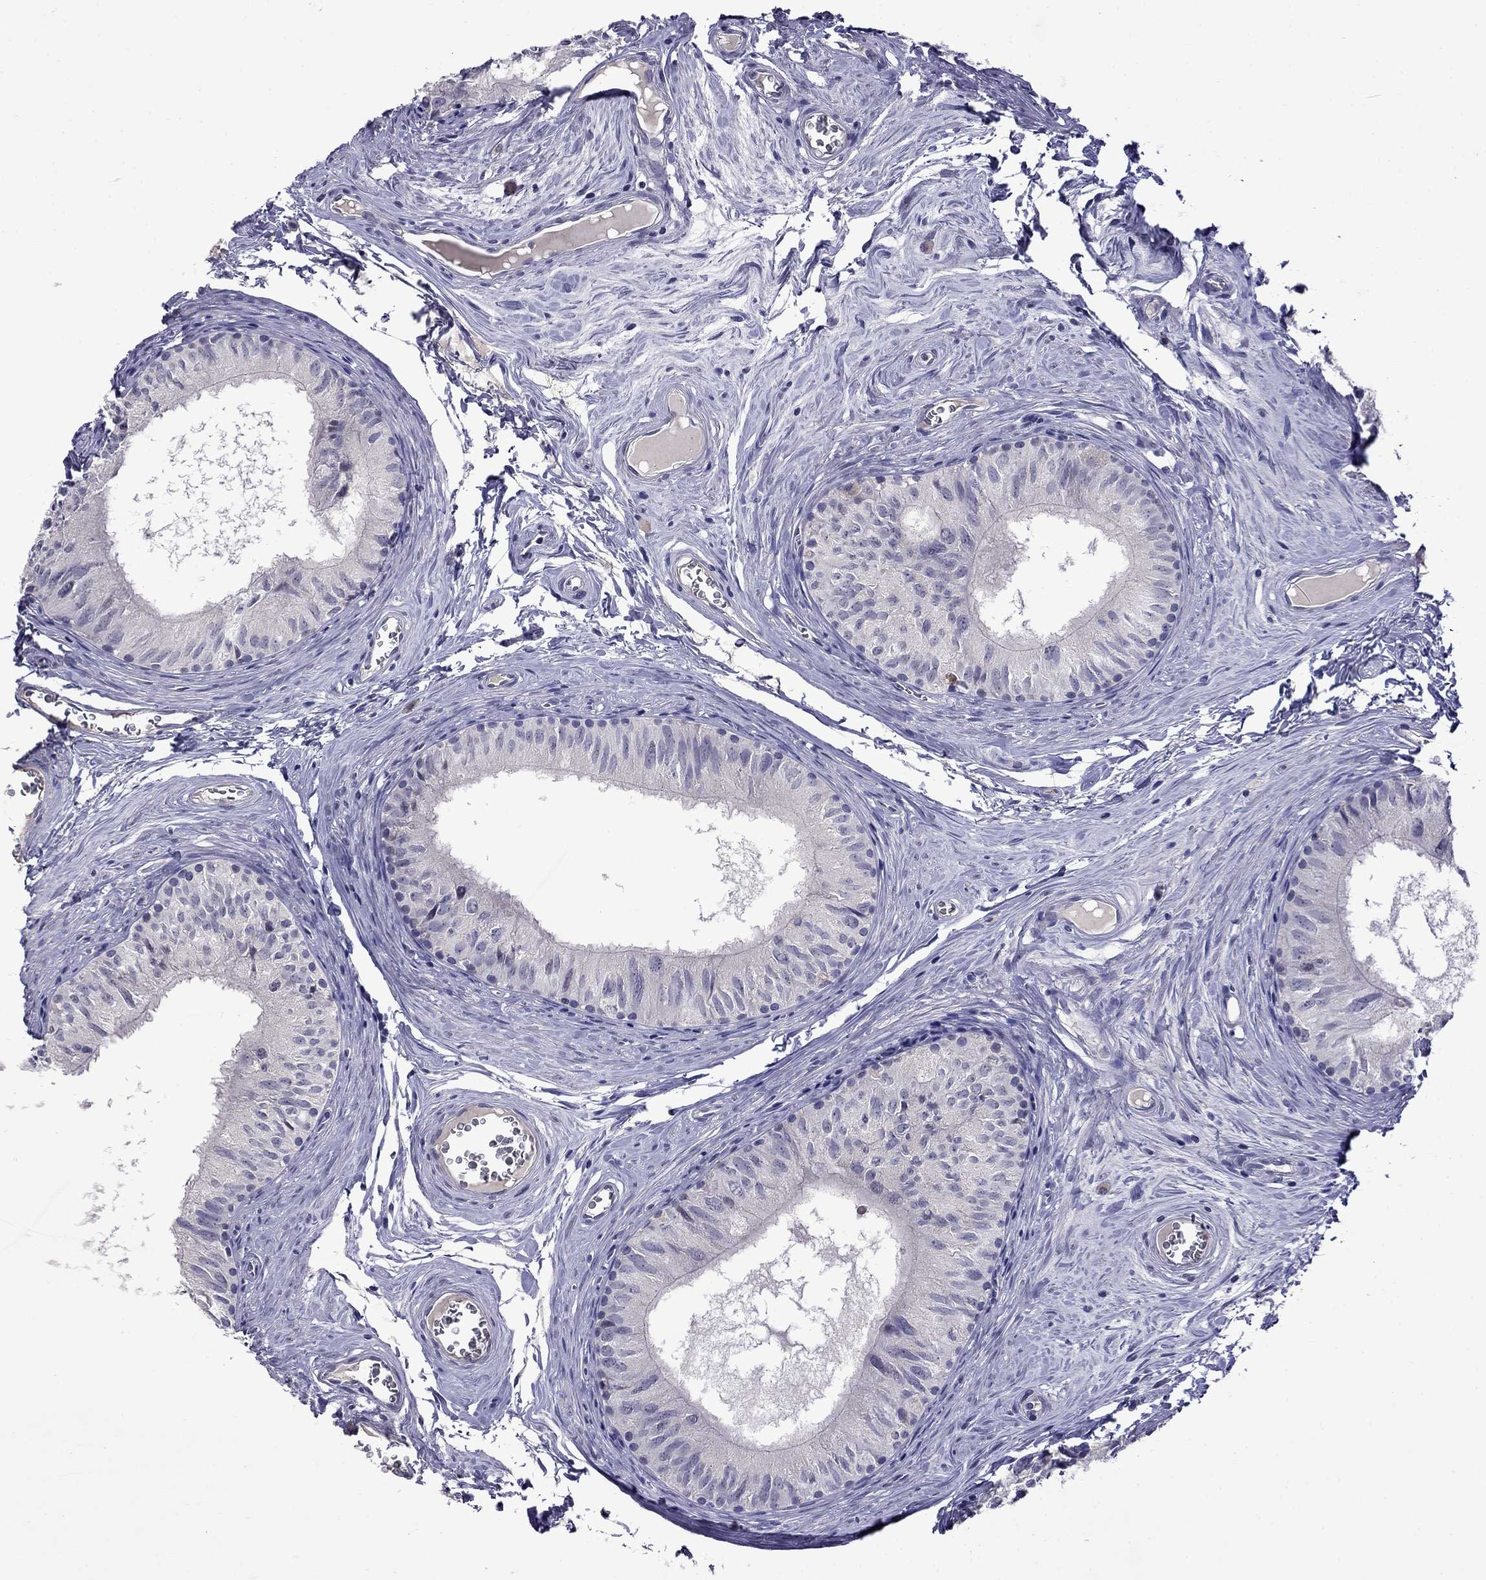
{"staining": {"intensity": "negative", "quantity": "none", "location": "none"}, "tissue": "epididymis", "cell_type": "Glandular cells", "image_type": "normal", "snomed": [{"axis": "morphology", "description": "Normal tissue, NOS"}, {"axis": "topography", "description": "Epididymis"}], "caption": "The immunohistochemistry (IHC) histopathology image has no significant positivity in glandular cells of epididymis. (DAB immunohistochemistry visualized using brightfield microscopy, high magnification).", "gene": "STAR", "patient": {"sex": "male", "age": 52}}